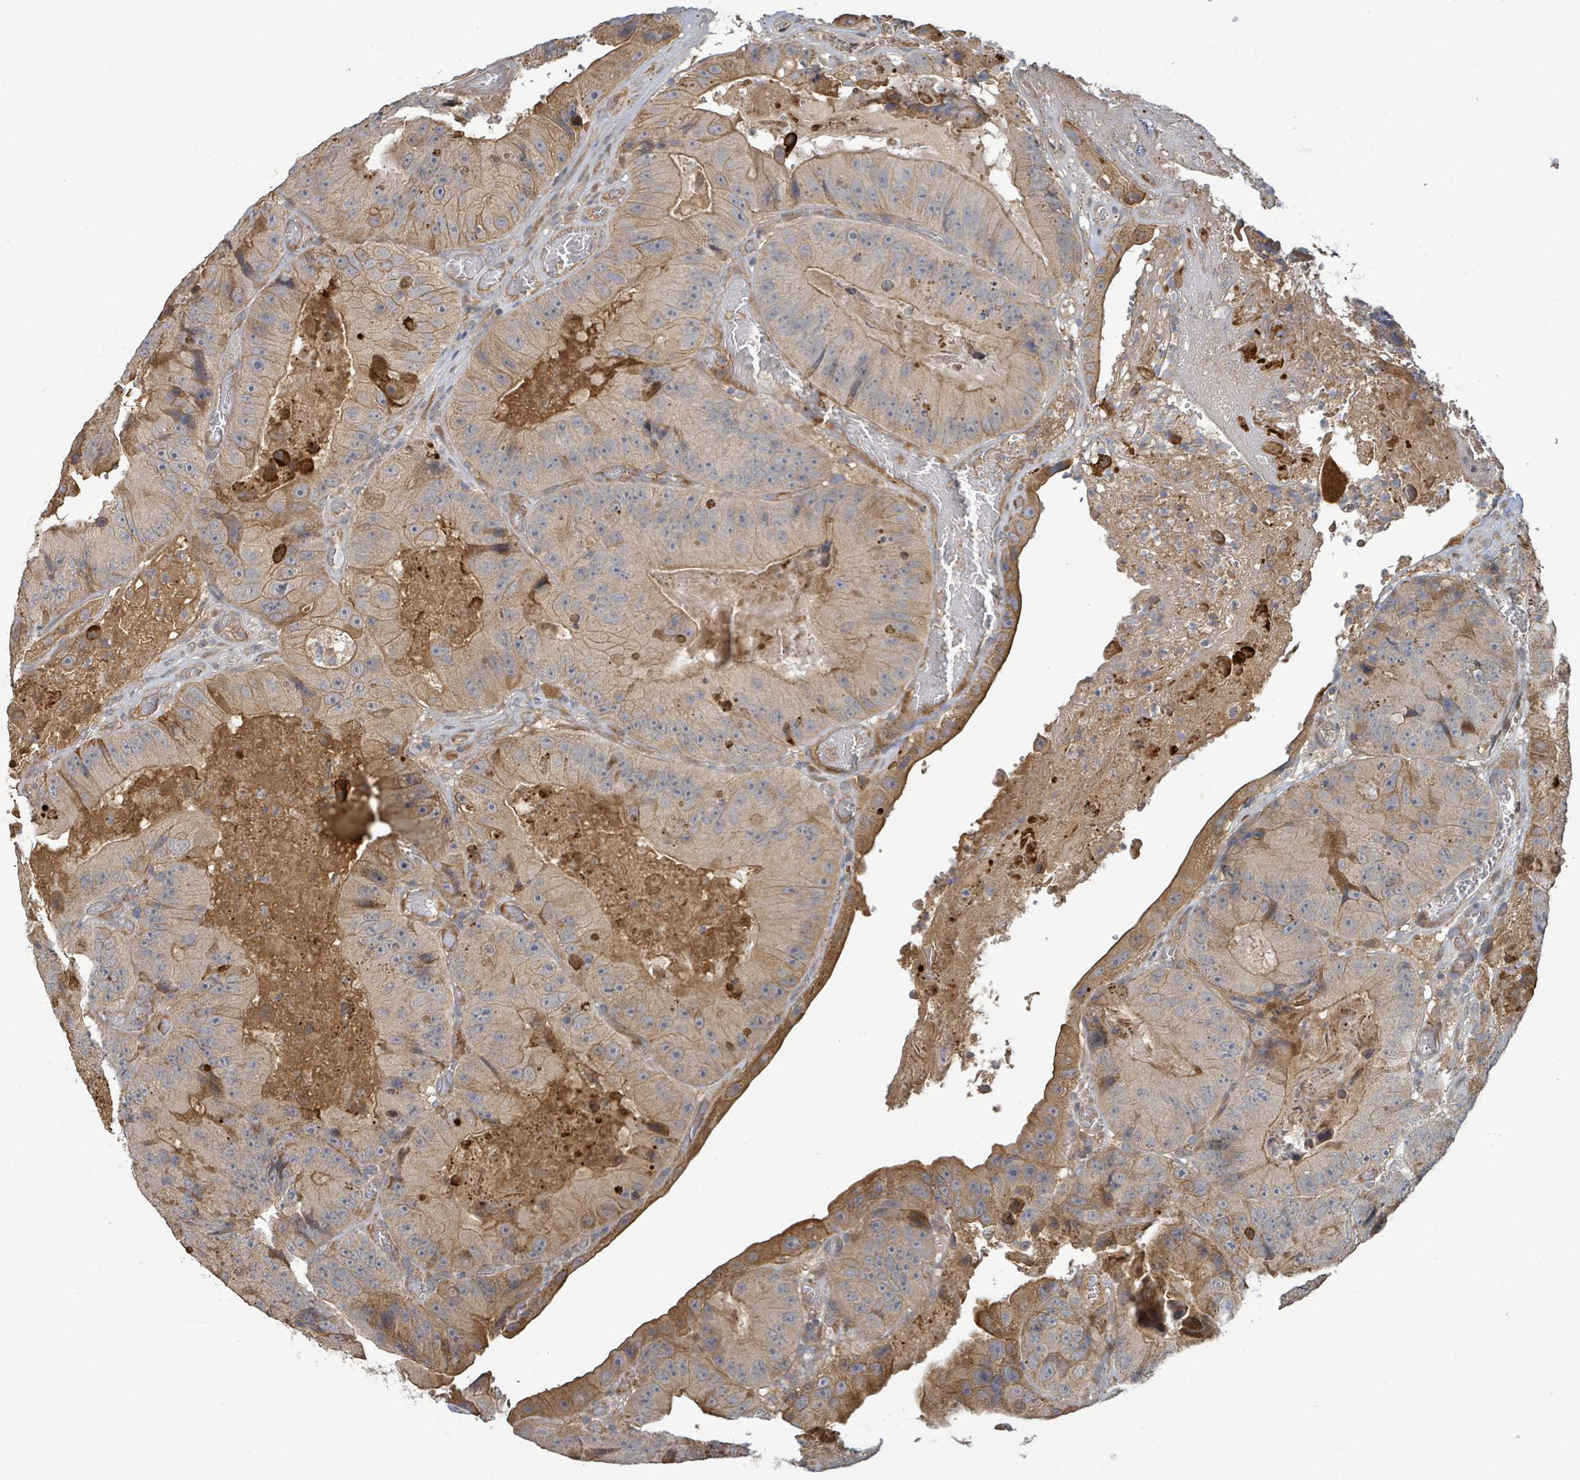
{"staining": {"intensity": "moderate", "quantity": ">75%", "location": "cytoplasmic/membranous"}, "tissue": "colorectal cancer", "cell_type": "Tumor cells", "image_type": "cancer", "snomed": [{"axis": "morphology", "description": "Adenocarcinoma, NOS"}, {"axis": "topography", "description": "Colon"}], "caption": "About >75% of tumor cells in human colorectal cancer show moderate cytoplasmic/membranous protein staining as visualized by brown immunohistochemical staining.", "gene": "STARD4", "patient": {"sex": "female", "age": 86}}